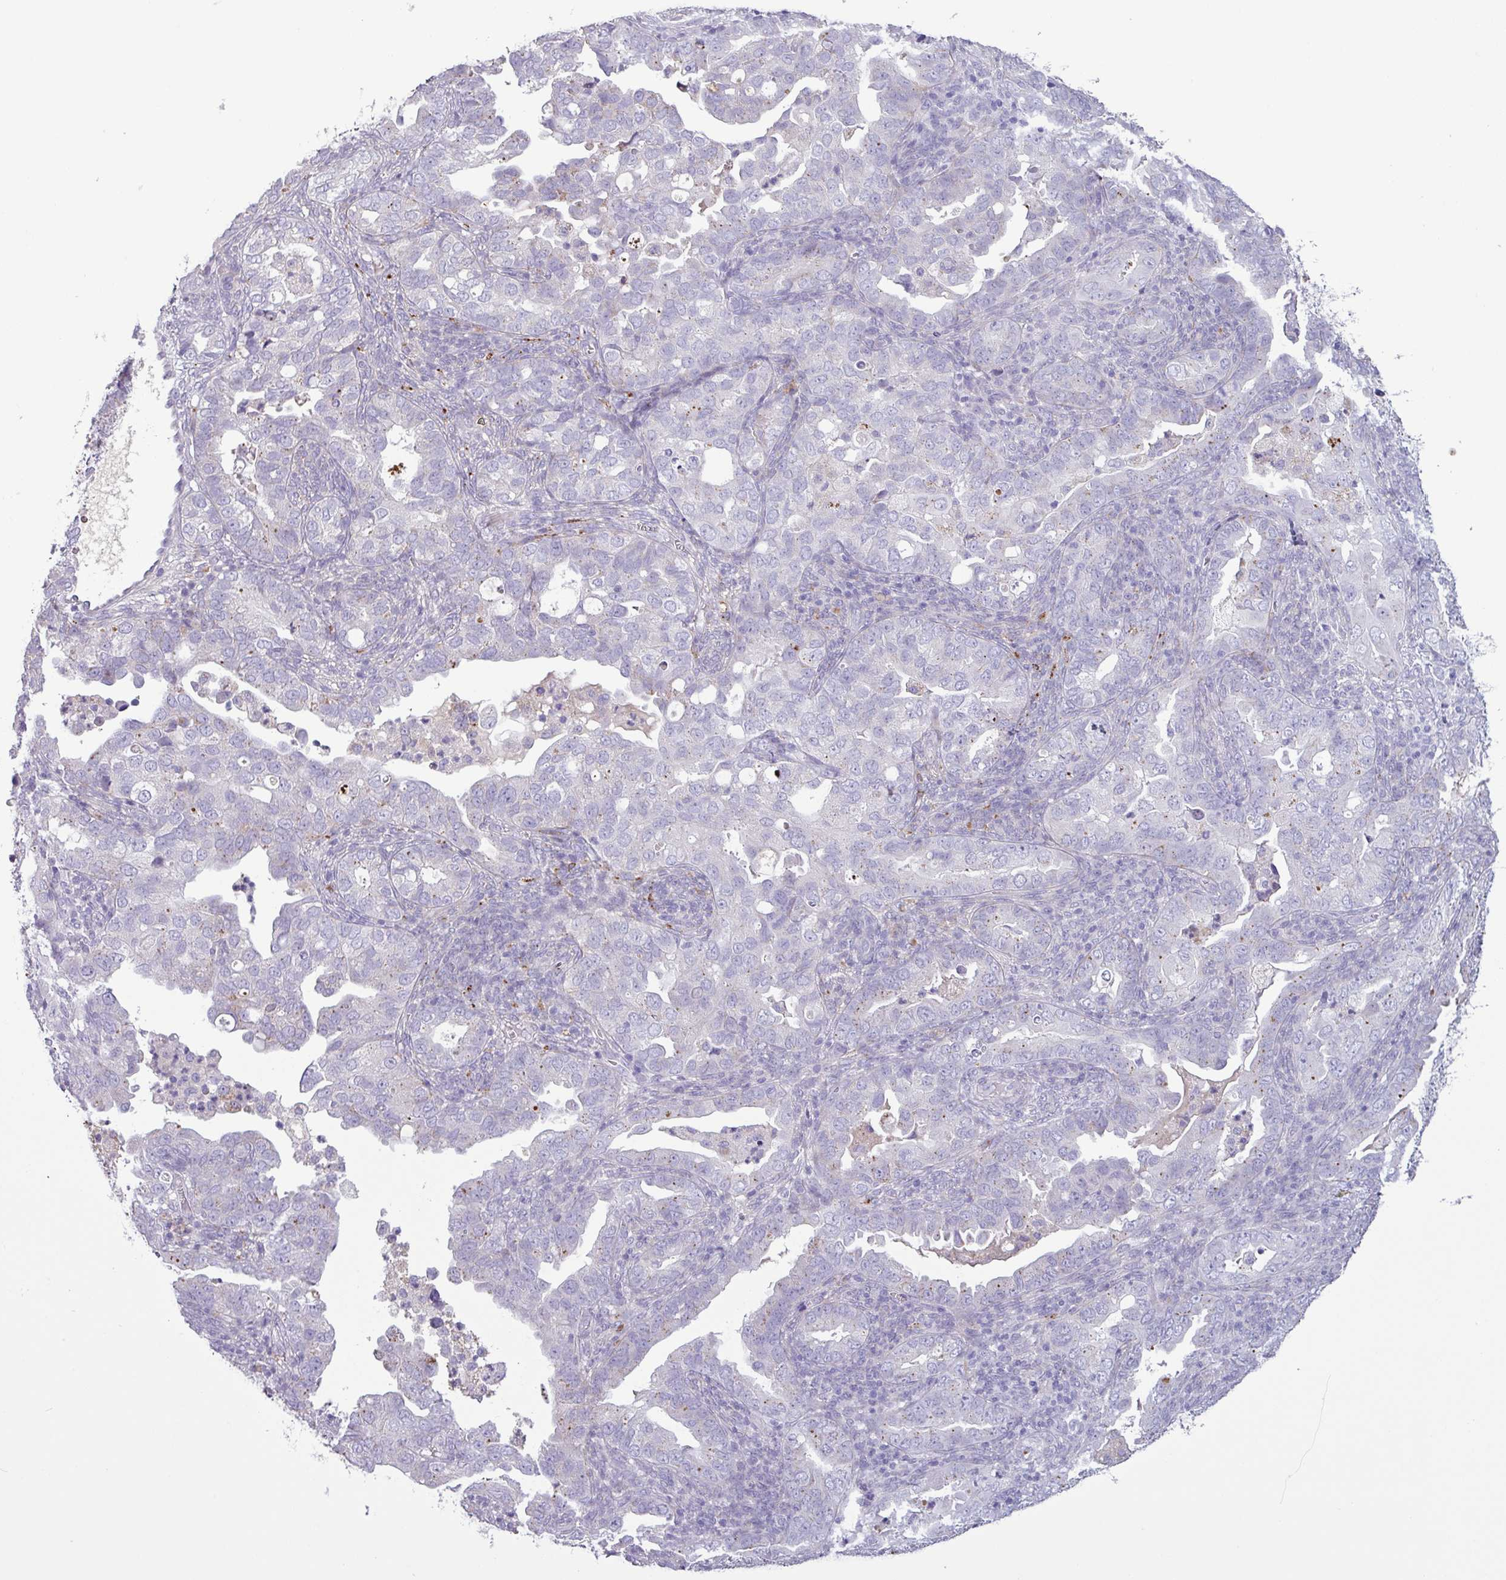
{"staining": {"intensity": "negative", "quantity": "none", "location": "none"}, "tissue": "endometrial cancer", "cell_type": "Tumor cells", "image_type": "cancer", "snomed": [{"axis": "morphology", "description": "Adenocarcinoma, NOS"}, {"axis": "topography", "description": "Endometrium"}], "caption": "This is an immunohistochemistry (IHC) histopathology image of endometrial cancer (adenocarcinoma). There is no staining in tumor cells.", "gene": "C4B", "patient": {"sex": "female", "age": 57}}